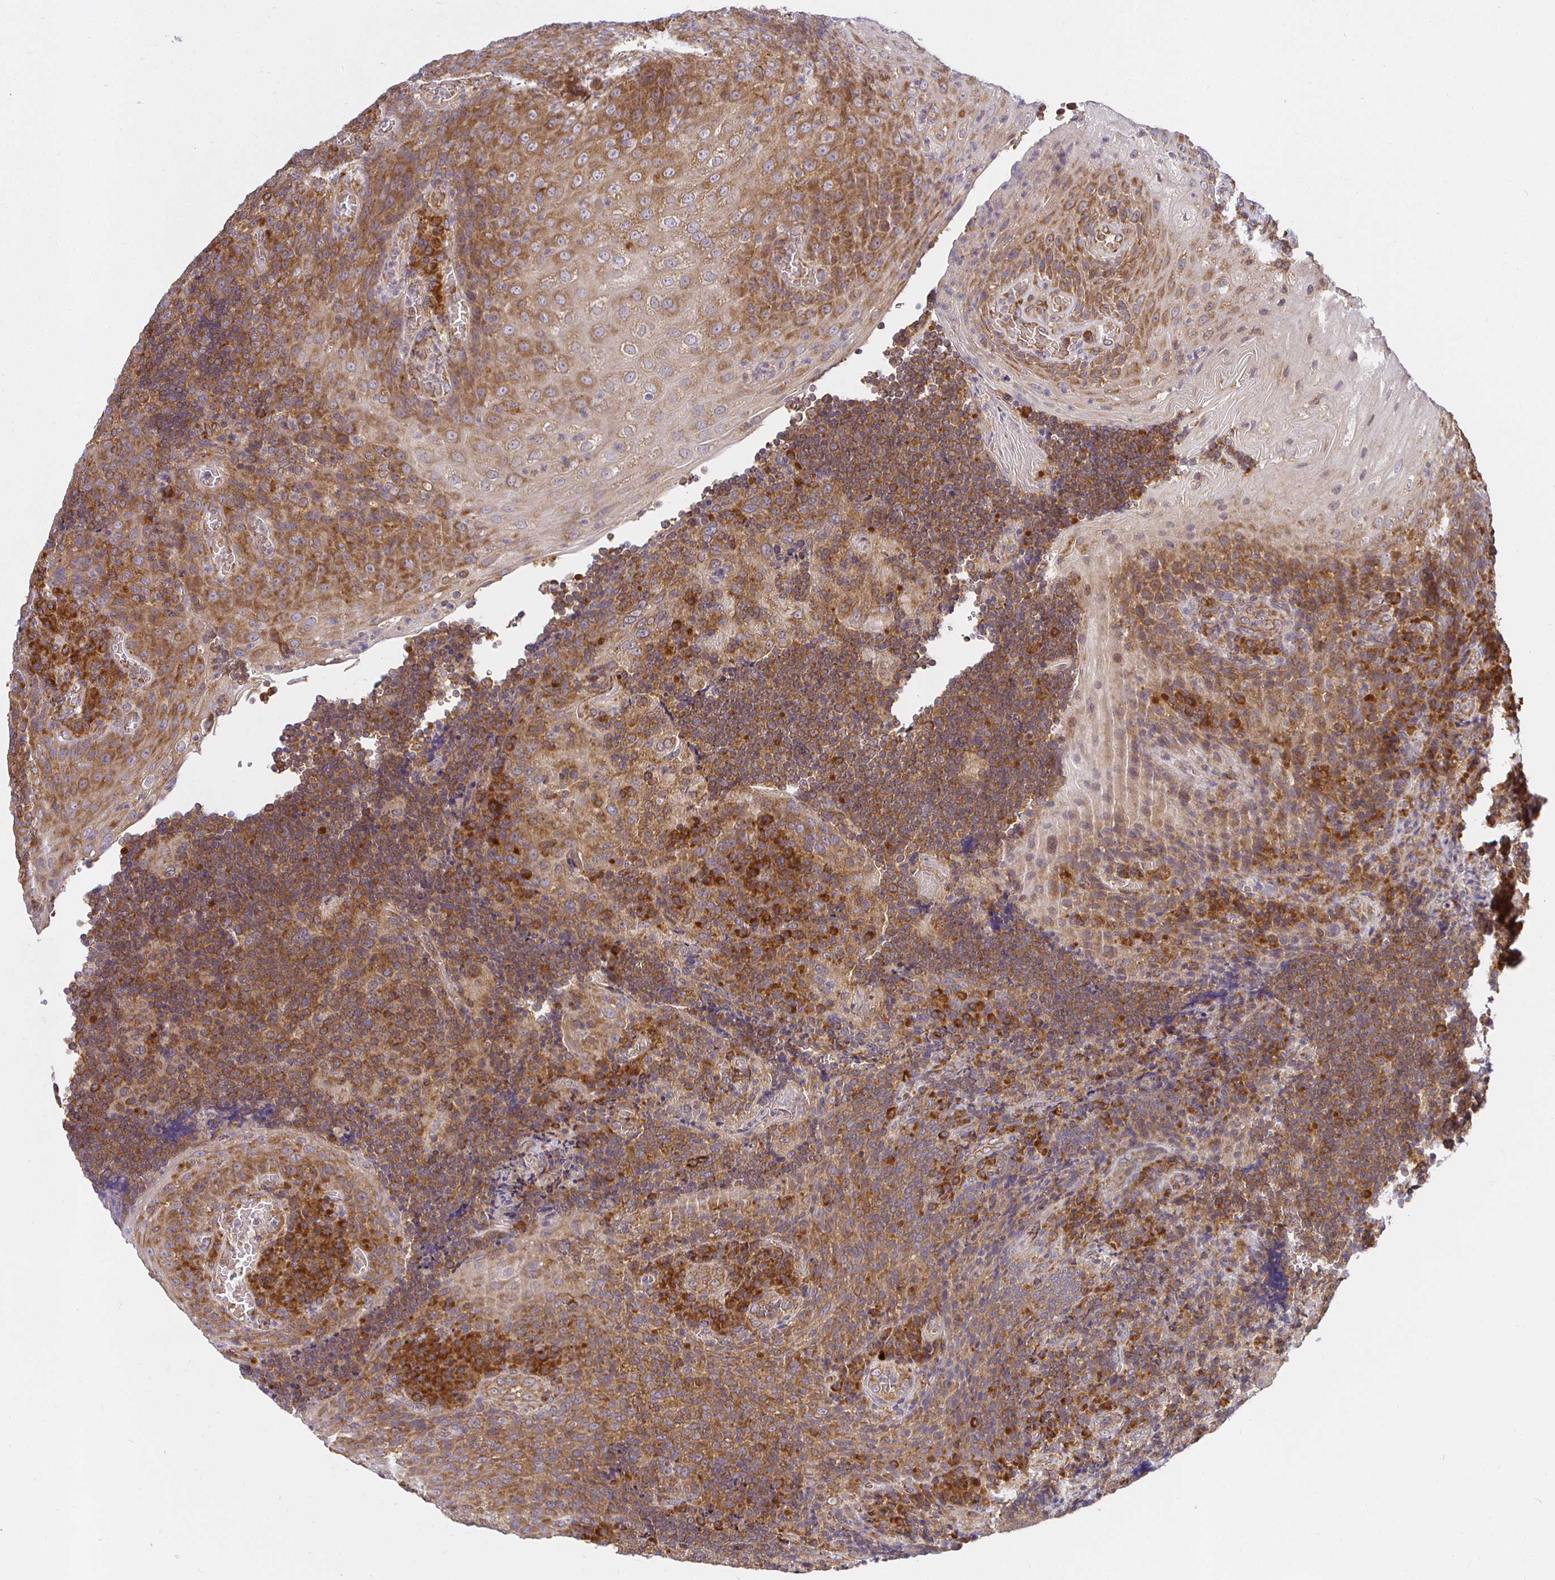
{"staining": {"intensity": "moderate", "quantity": ">75%", "location": "cytoplasmic/membranous"}, "tissue": "tonsil", "cell_type": "Germinal center cells", "image_type": "normal", "snomed": [{"axis": "morphology", "description": "Normal tissue, NOS"}, {"axis": "topography", "description": "Tonsil"}], "caption": "IHC staining of benign tonsil, which shows medium levels of moderate cytoplasmic/membranous positivity in about >75% of germinal center cells indicating moderate cytoplasmic/membranous protein positivity. The staining was performed using DAB (brown) for protein detection and nuclei were counterstained in hematoxylin (blue).", "gene": "IRAK1", "patient": {"sex": "male", "age": 17}}